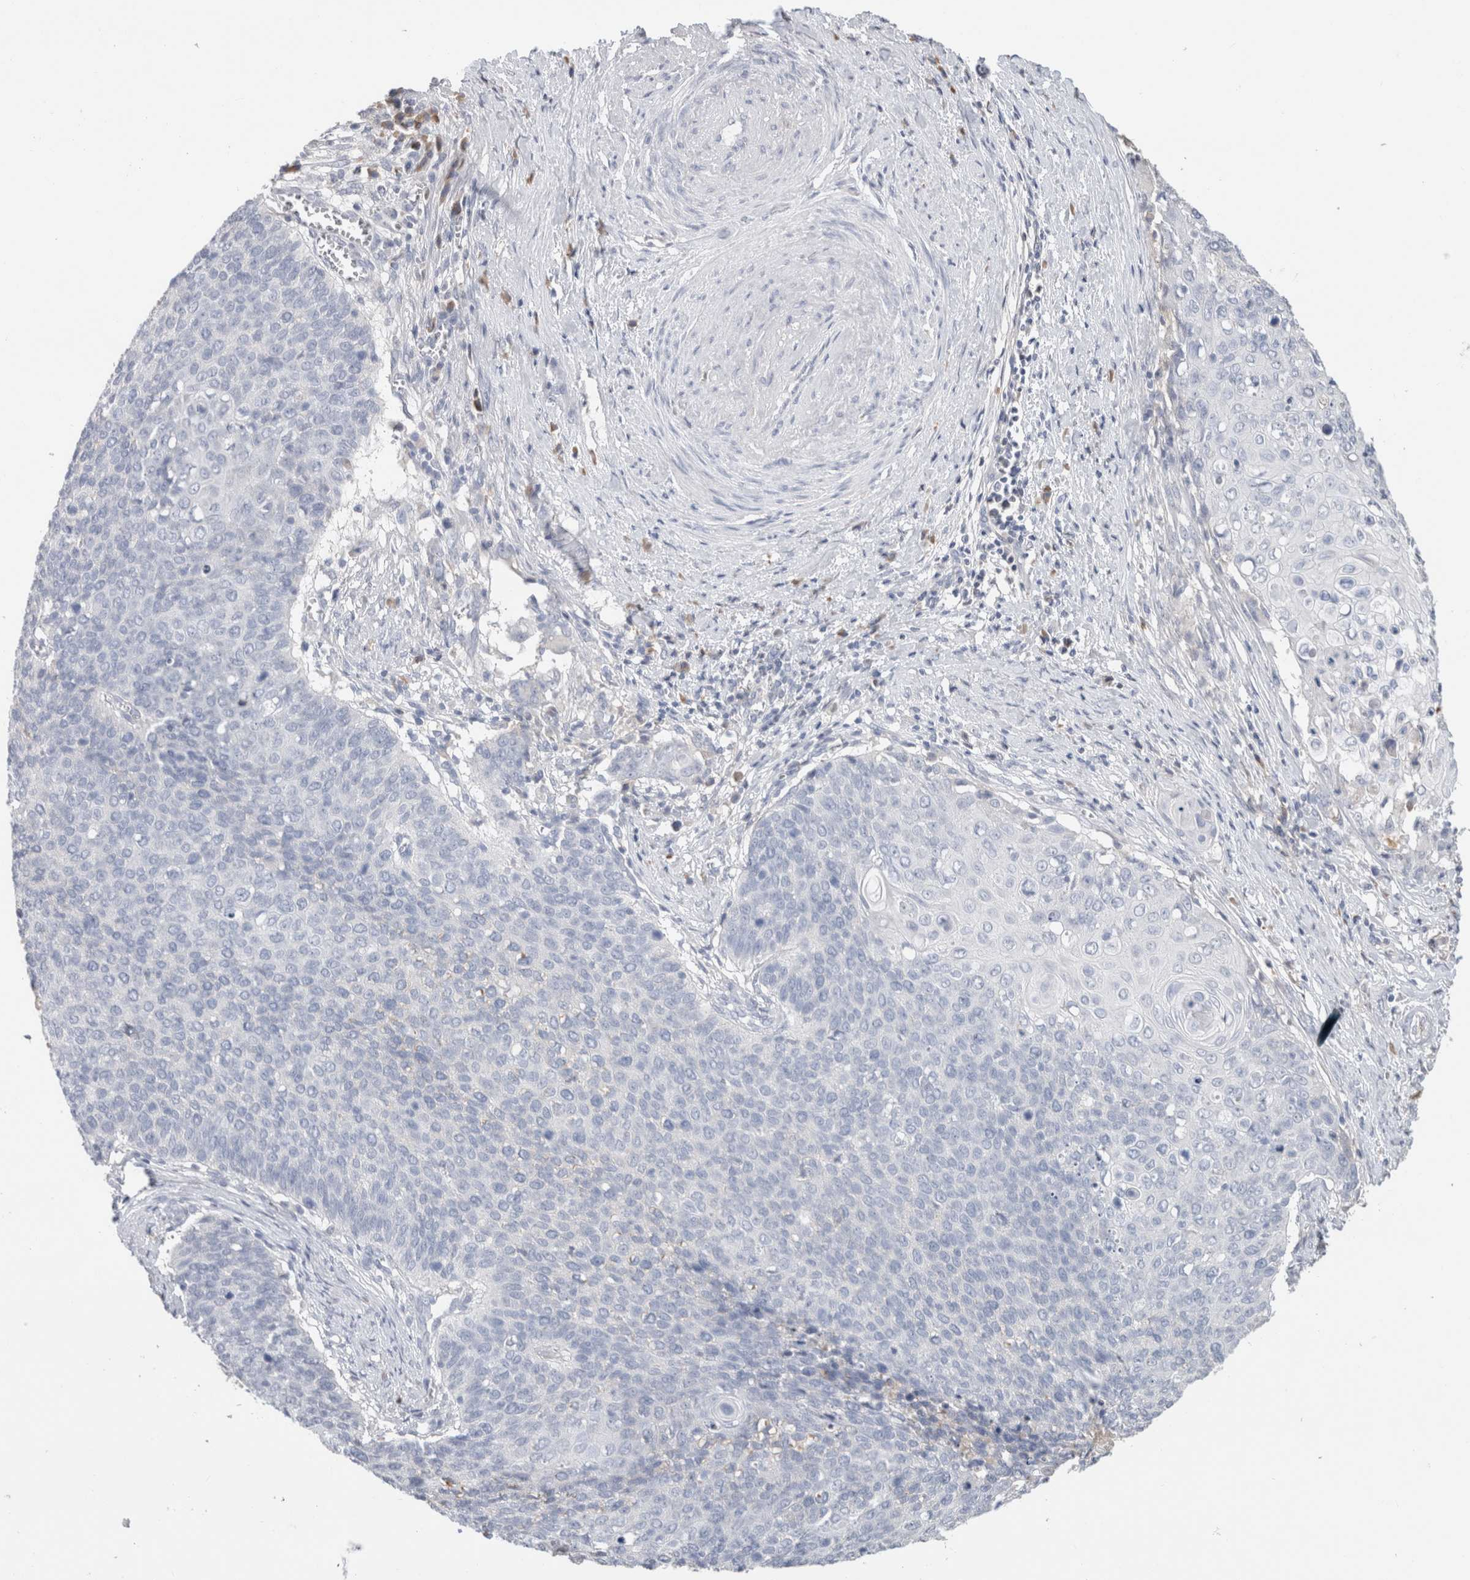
{"staining": {"intensity": "negative", "quantity": "none", "location": "none"}, "tissue": "cervical cancer", "cell_type": "Tumor cells", "image_type": "cancer", "snomed": [{"axis": "morphology", "description": "Squamous cell carcinoma, NOS"}, {"axis": "topography", "description": "Cervix"}], "caption": "Tumor cells show no significant protein staining in cervical cancer.", "gene": "SCGB1A1", "patient": {"sex": "female", "age": 39}}